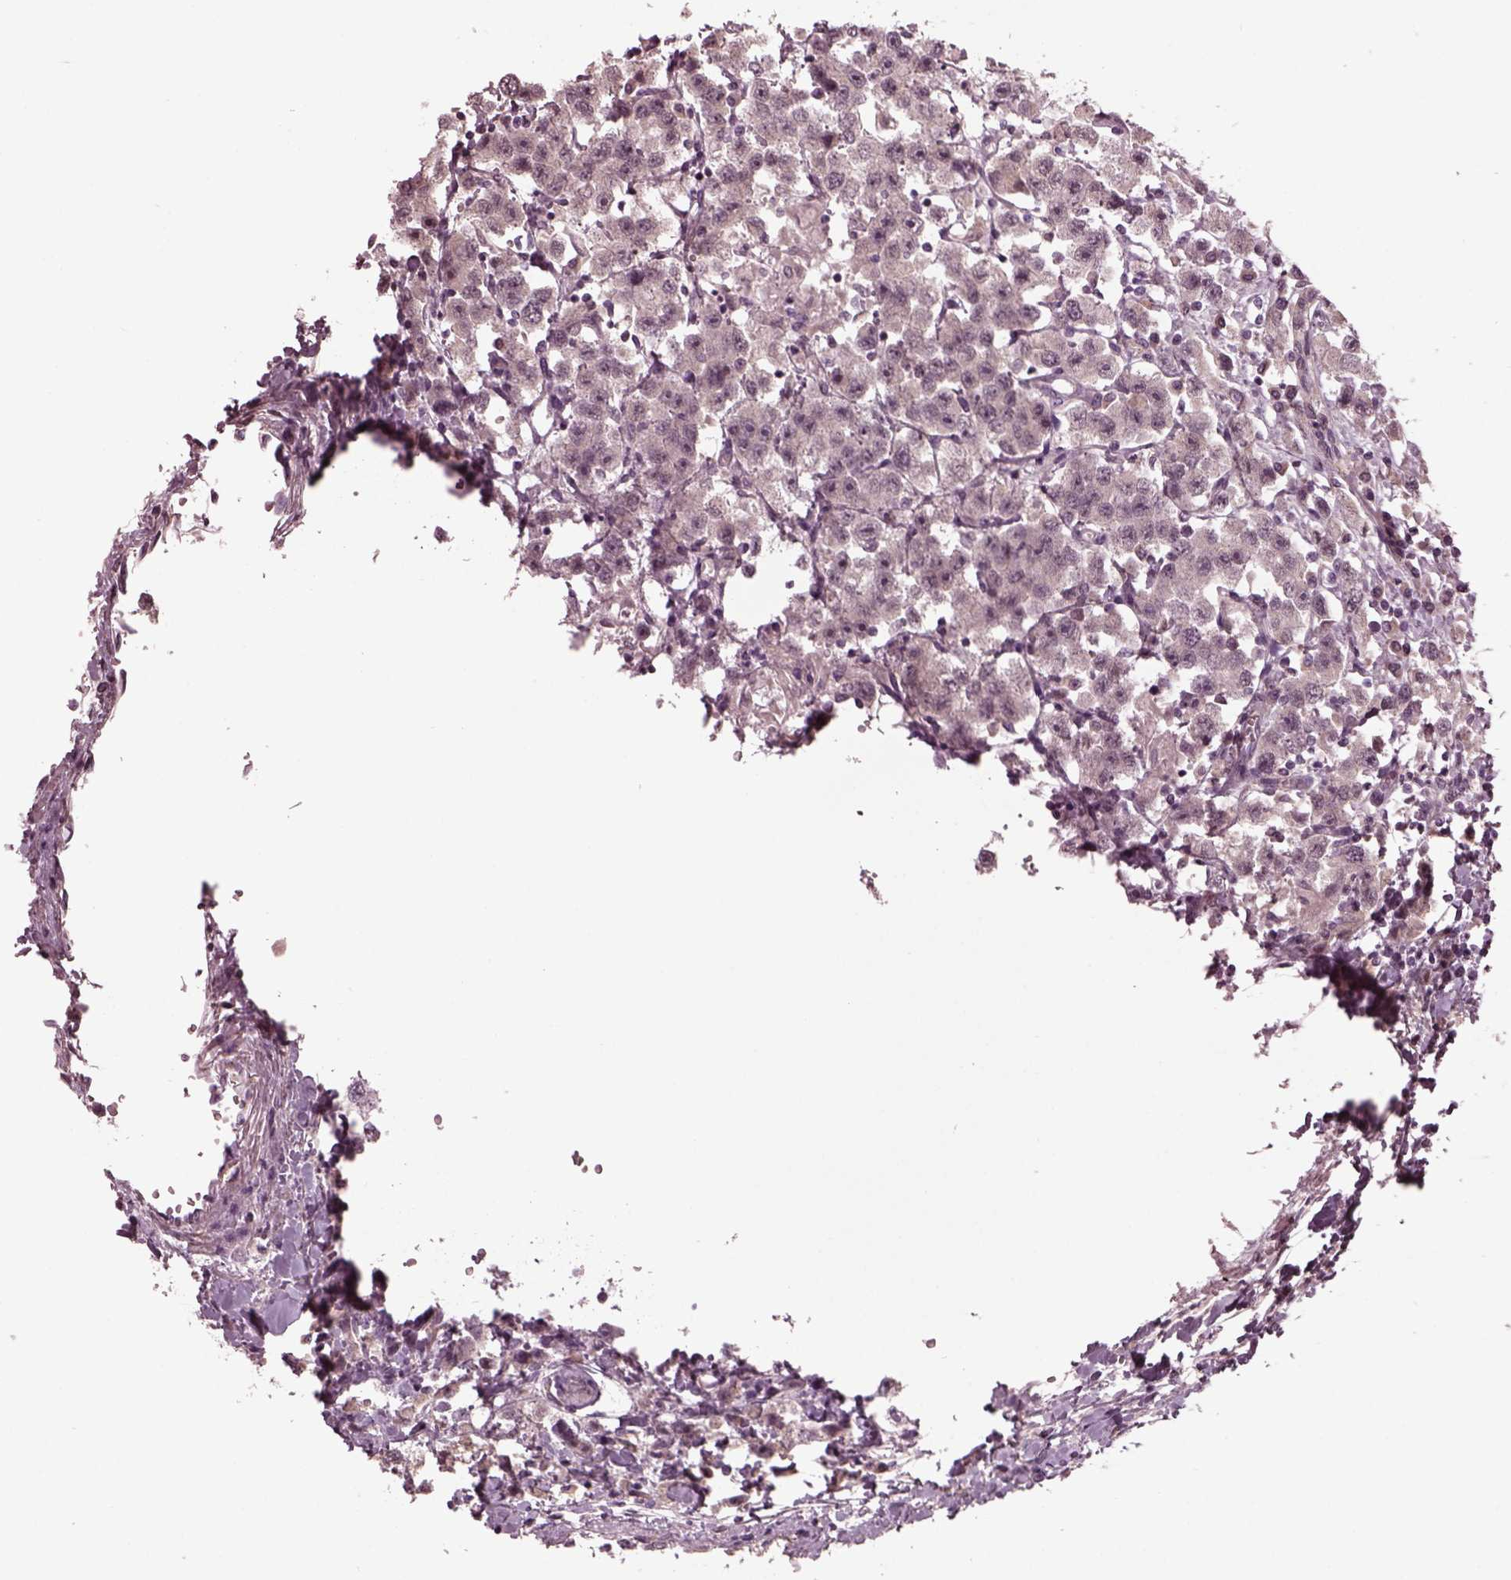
{"staining": {"intensity": "negative", "quantity": "none", "location": "none"}, "tissue": "testis cancer", "cell_type": "Tumor cells", "image_type": "cancer", "snomed": [{"axis": "morphology", "description": "Seminoma, NOS"}, {"axis": "topography", "description": "Testis"}], "caption": "IHC histopathology image of seminoma (testis) stained for a protein (brown), which displays no positivity in tumor cells.", "gene": "CLCN4", "patient": {"sex": "male", "age": 45}}